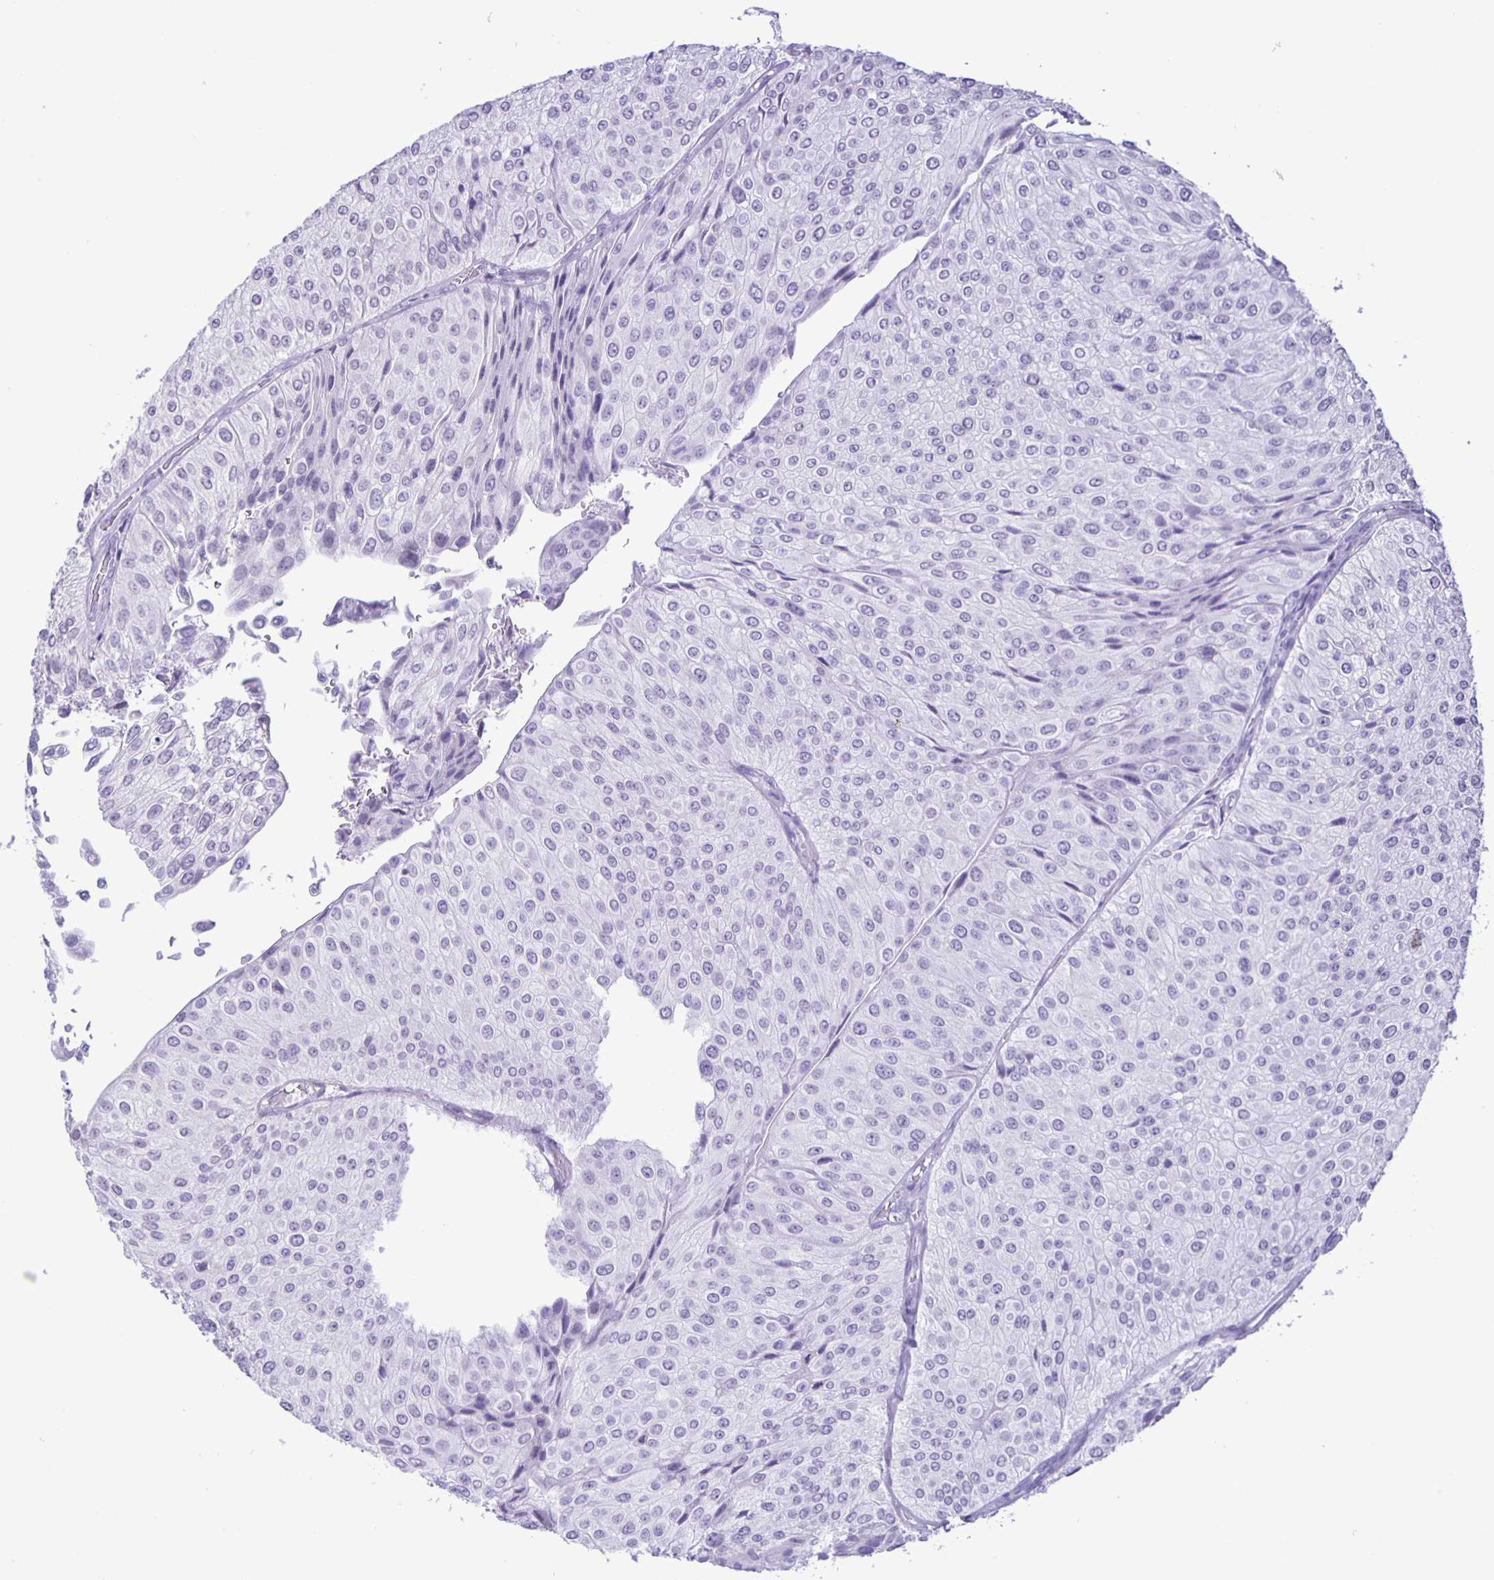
{"staining": {"intensity": "negative", "quantity": "none", "location": "none"}, "tissue": "urothelial cancer", "cell_type": "Tumor cells", "image_type": "cancer", "snomed": [{"axis": "morphology", "description": "Urothelial carcinoma, NOS"}, {"axis": "topography", "description": "Urinary bladder"}], "caption": "IHC image of neoplastic tissue: human transitional cell carcinoma stained with DAB (3,3'-diaminobenzidine) displays no significant protein positivity in tumor cells.", "gene": "EZHIP", "patient": {"sex": "male", "age": 67}}